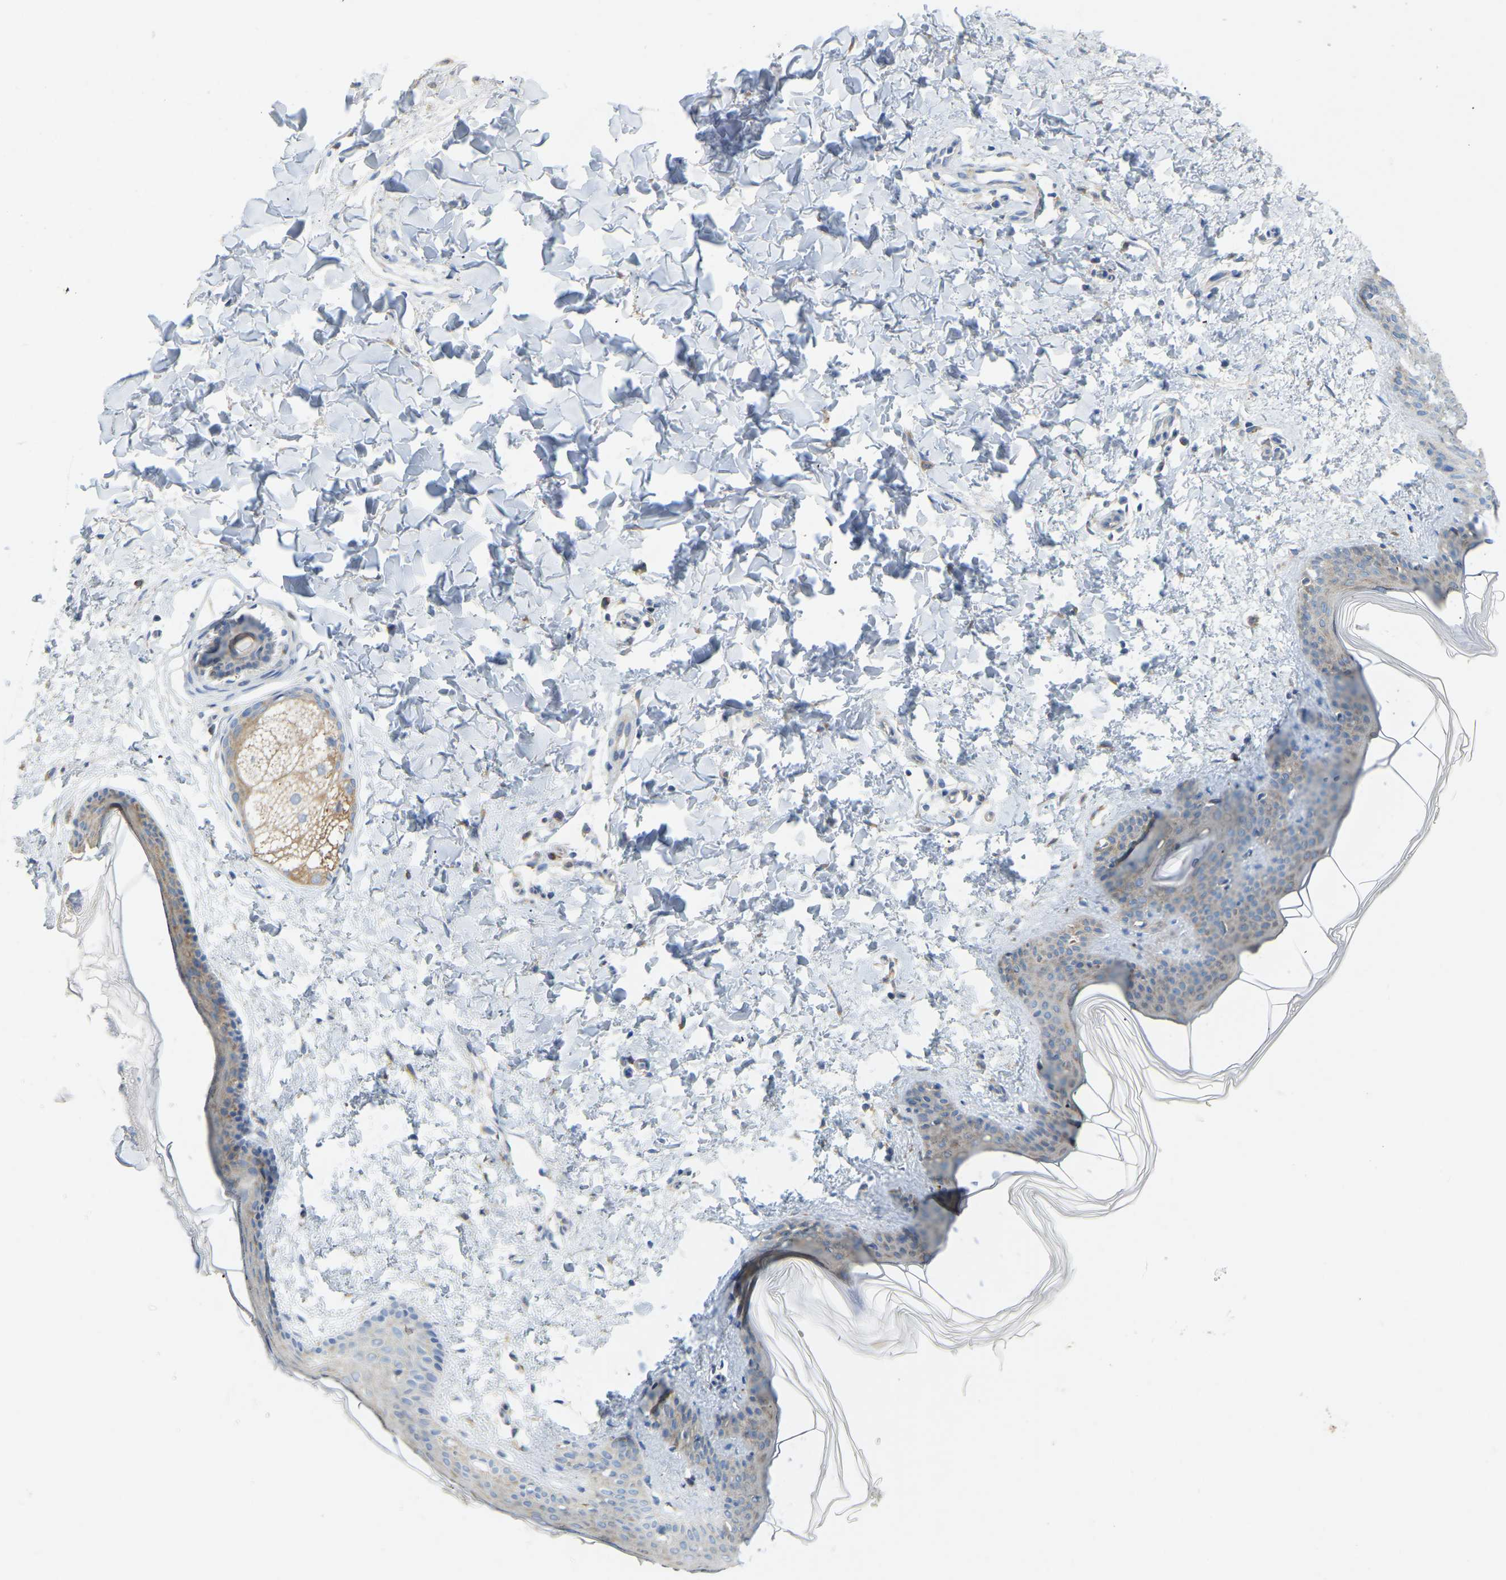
{"staining": {"intensity": "moderate", "quantity": "25%-75%", "location": "cytoplasmic/membranous"}, "tissue": "skin", "cell_type": "Fibroblasts", "image_type": "normal", "snomed": [{"axis": "morphology", "description": "Normal tissue, NOS"}, {"axis": "topography", "description": "Skin"}], "caption": "Moderate cytoplasmic/membranous expression is identified in about 25%-75% of fibroblasts in unremarkable skin.", "gene": "SND1", "patient": {"sex": "female", "age": 17}}